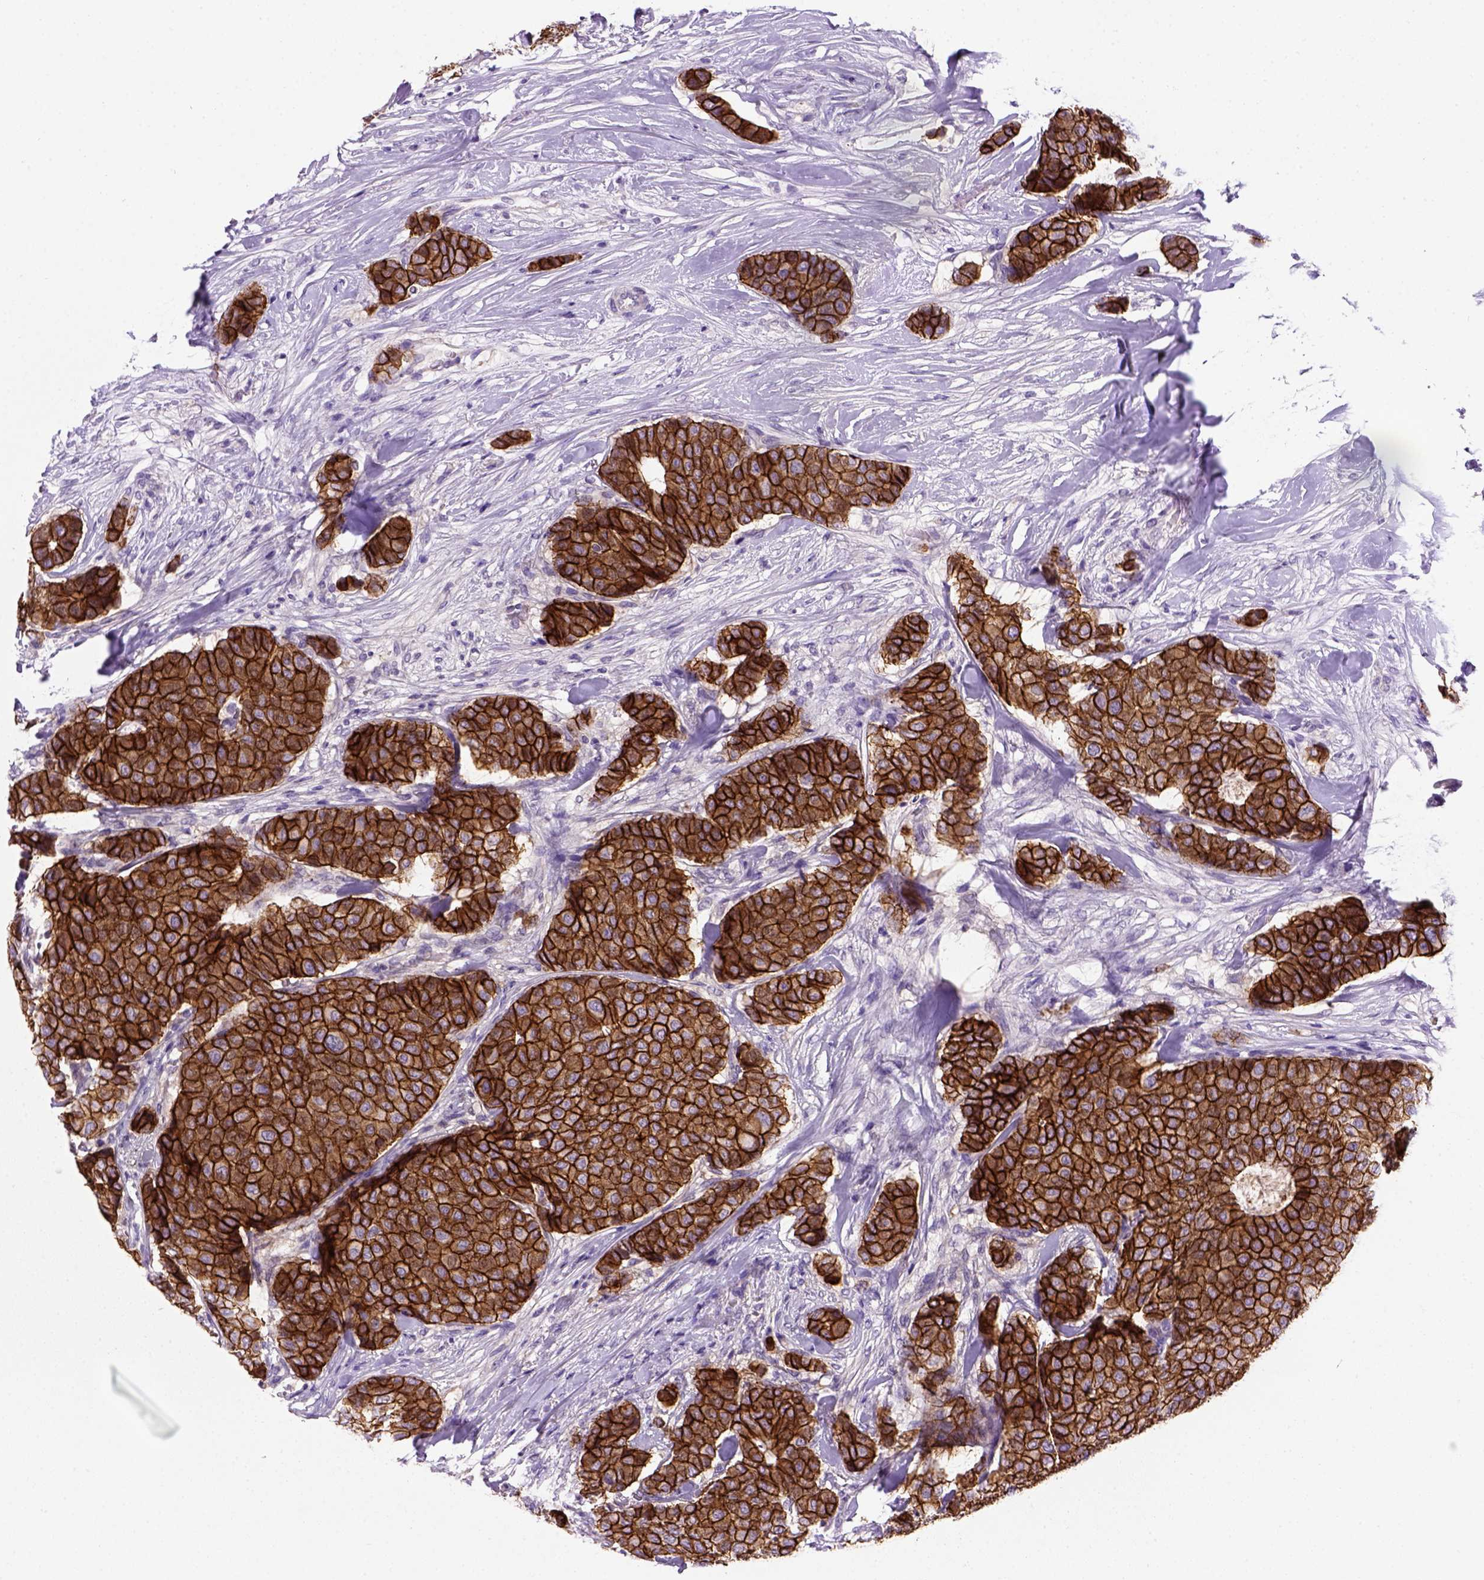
{"staining": {"intensity": "strong", "quantity": ">75%", "location": "cytoplasmic/membranous"}, "tissue": "breast cancer", "cell_type": "Tumor cells", "image_type": "cancer", "snomed": [{"axis": "morphology", "description": "Duct carcinoma"}, {"axis": "topography", "description": "Breast"}], "caption": "Tumor cells display high levels of strong cytoplasmic/membranous positivity in about >75% of cells in human breast cancer.", "gene": "CDH1", "patient": {"sex": "female", "age": 75}}